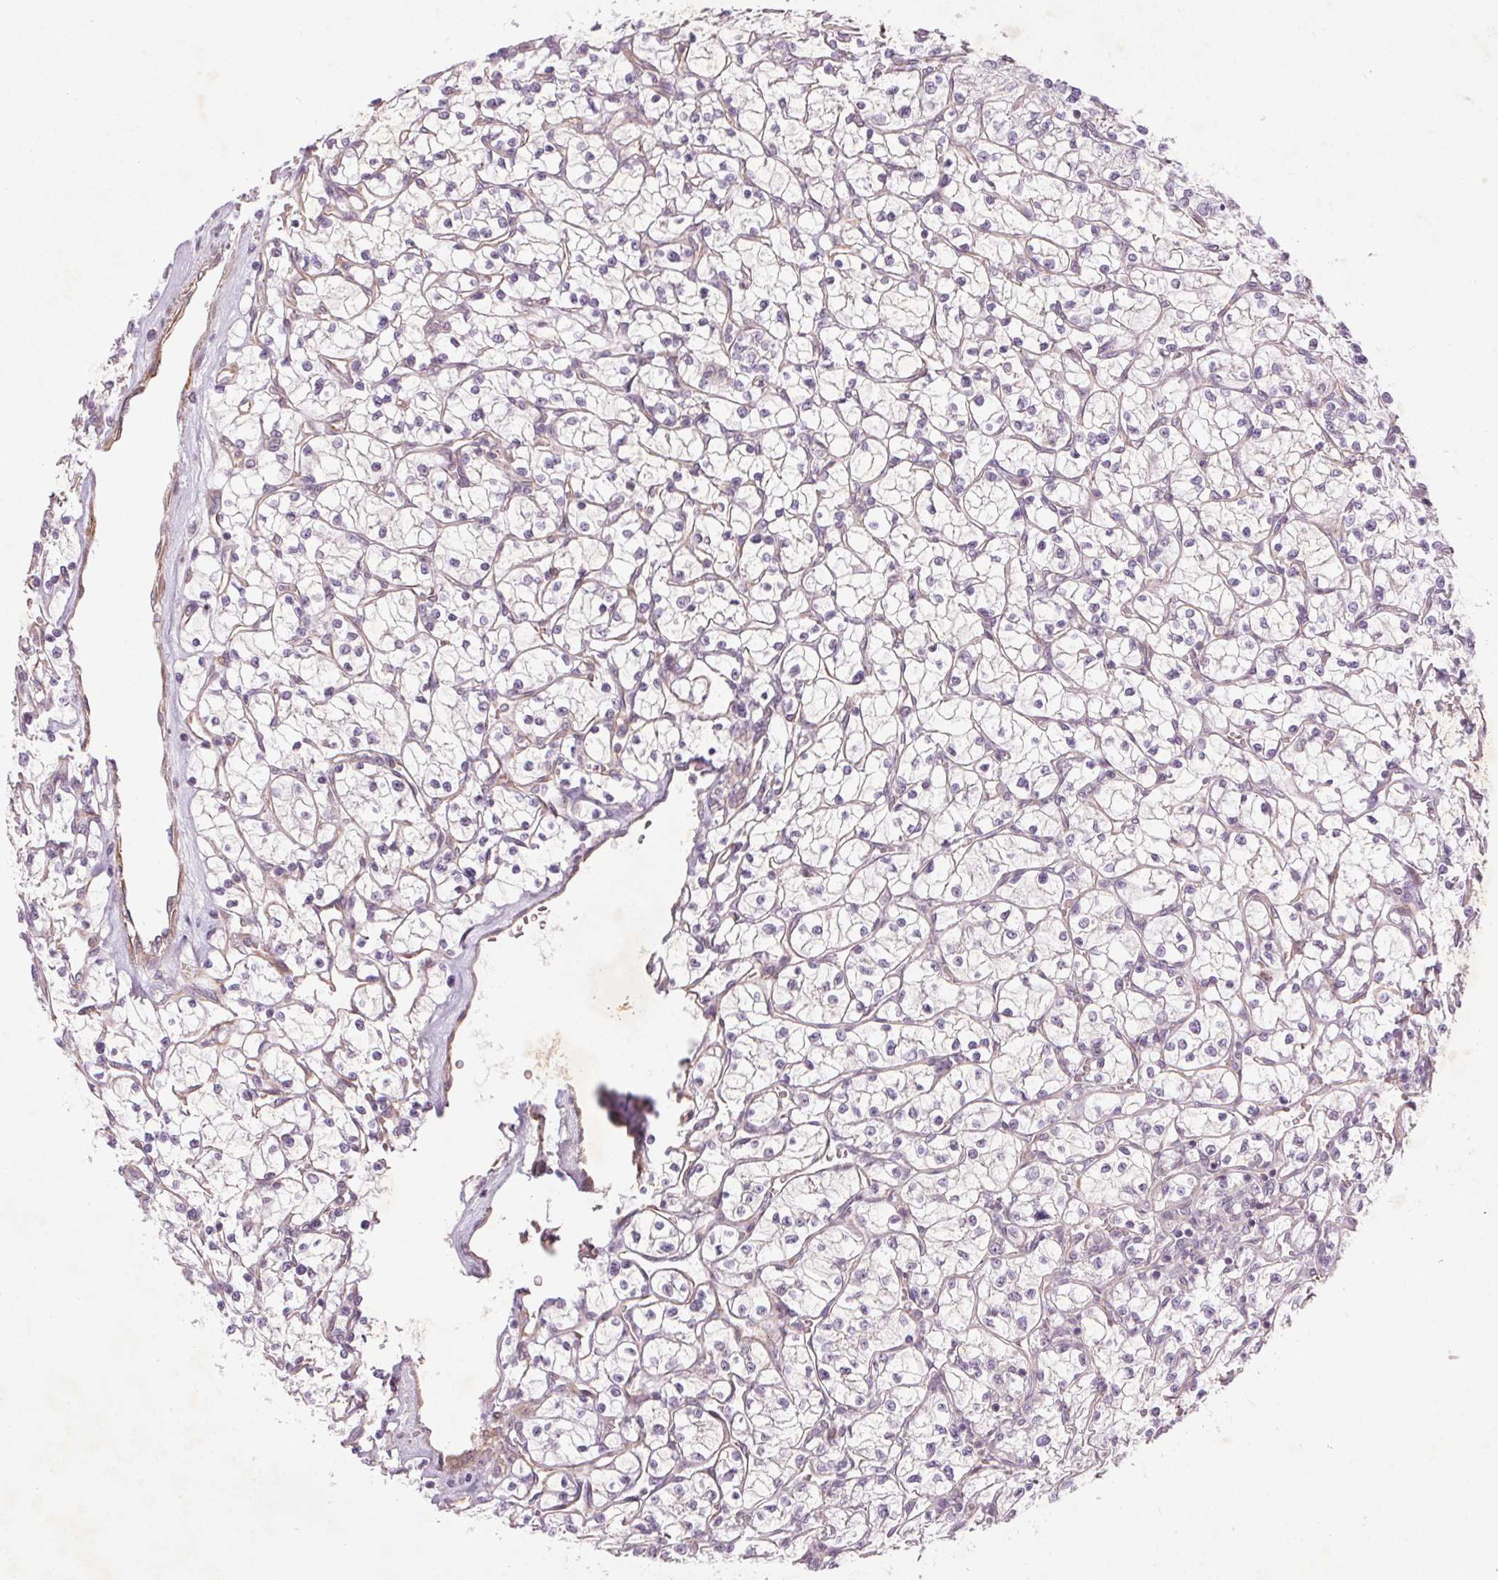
{"staining": {"intensity": "negative", "quantity": "none", "location": "none"}, "tissue": "renal cancer", "cell_type": "Tumor cells", "image_type": "cancer", "snomed": [{"axis": "morphology", "description": "Adenocarcinoma, NOS"}, {"axis": "topography", "description": "Kidney"}], "caption": "High power microscopy image of an immunohistochemistry (IHC) micrograph of renal cancer, revealing no significant staining in tumor cells. The staining is performed using DAB (3,3'-diaminobenzidine) brown chromogen with nuclei counter-stained in using hematoxylin.", "gene": "CCSER1", "patient": {"sex": "female", "age": 64}}